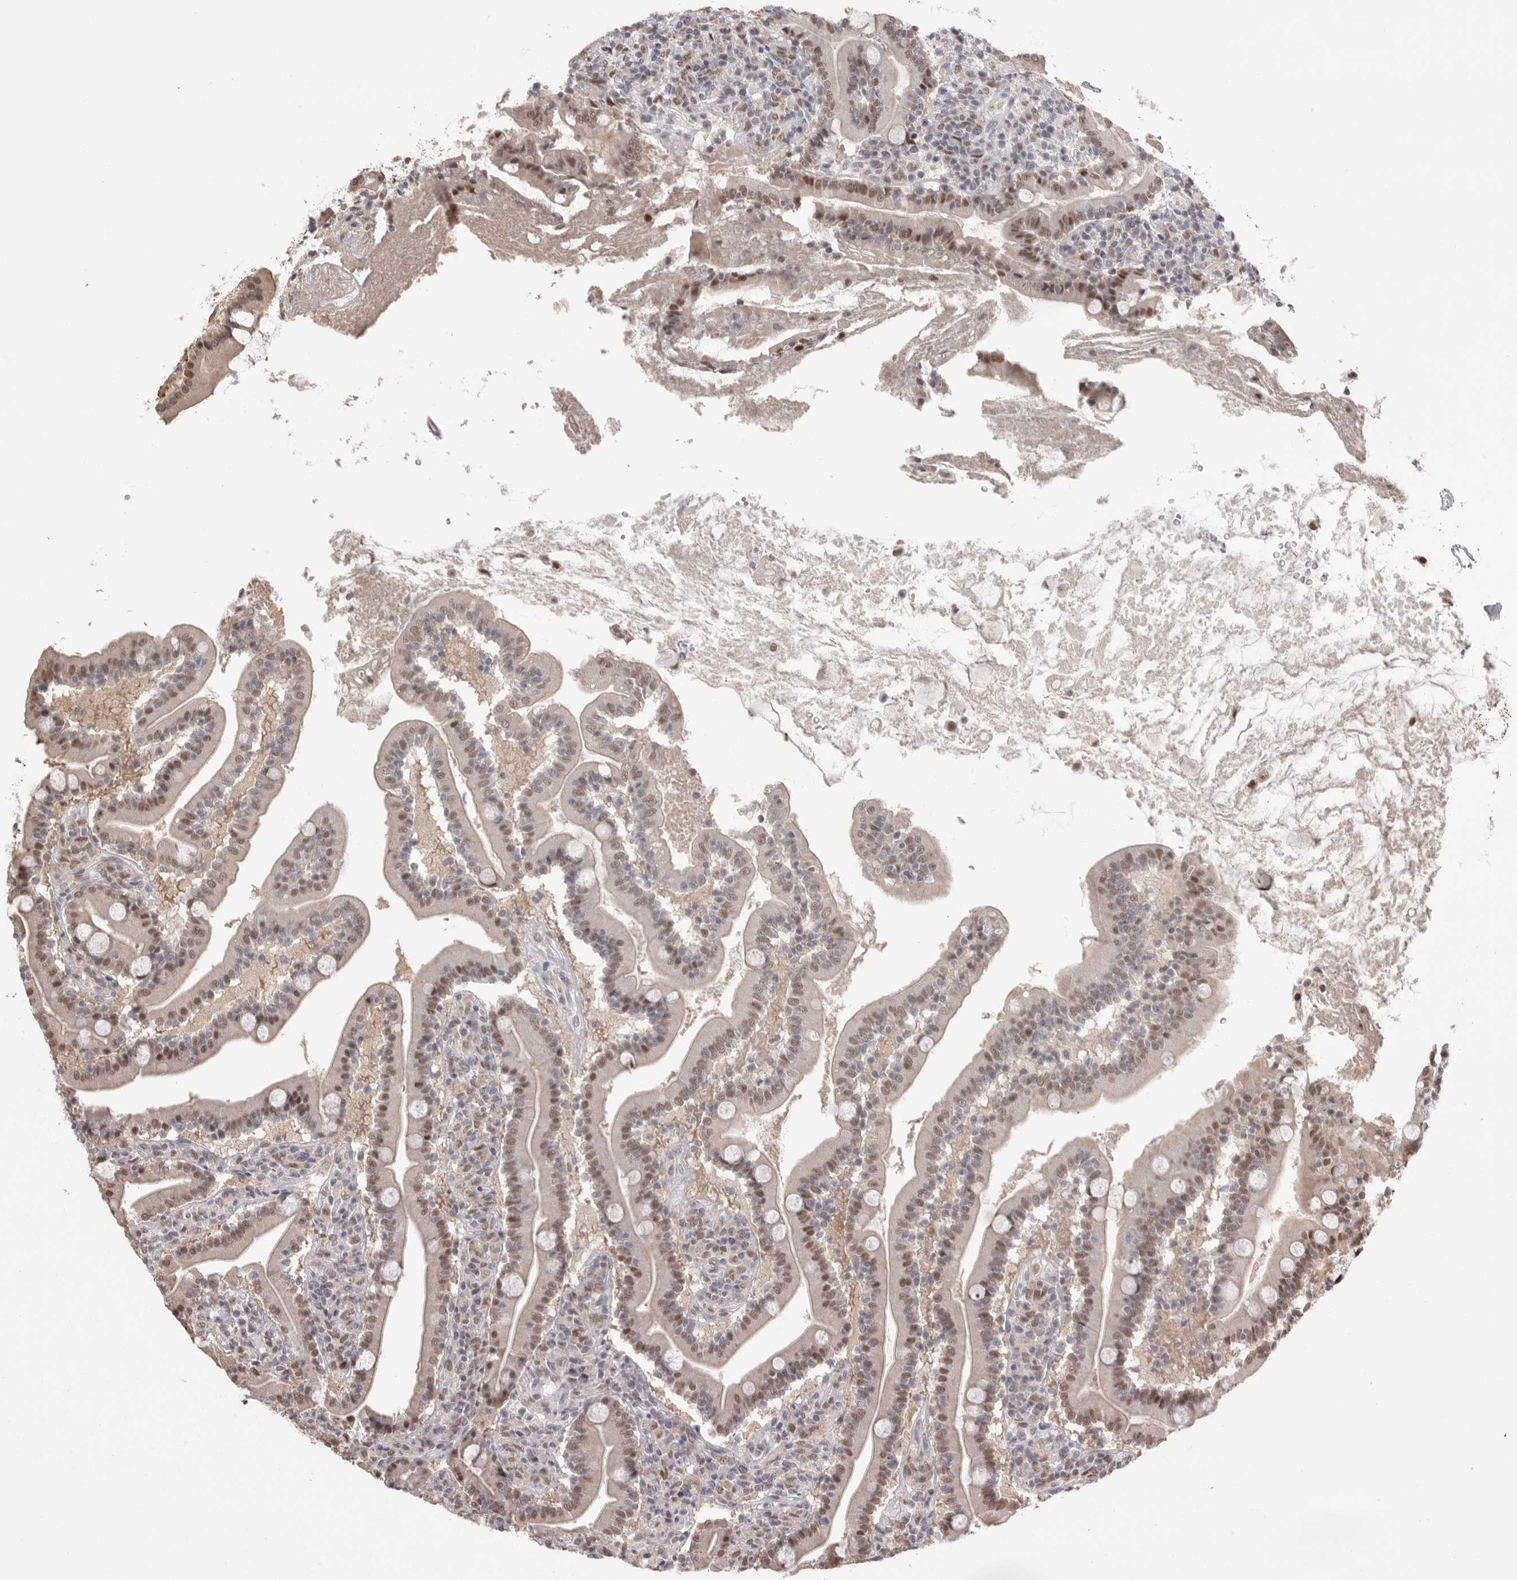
{"staining": {"intensity": "moderate", "quantity": ">75%", "location": "nuclear"}, "tissue": "duodenum", "cell_type": "Glandular cells", "image_type": "normal", "snomed": [{"axis": "morphology", "description": "Normal tissue, NOS"}, {"axis": "topography", "description": "Duodenum"}], "caption": "Moderate nuclear staining for a protein is seen in approximately >75% of glandular cells of unremarkable duodenum using IHC.", "gene": "BCLAF3", "patient": {"sex": "male", "age": 35}}